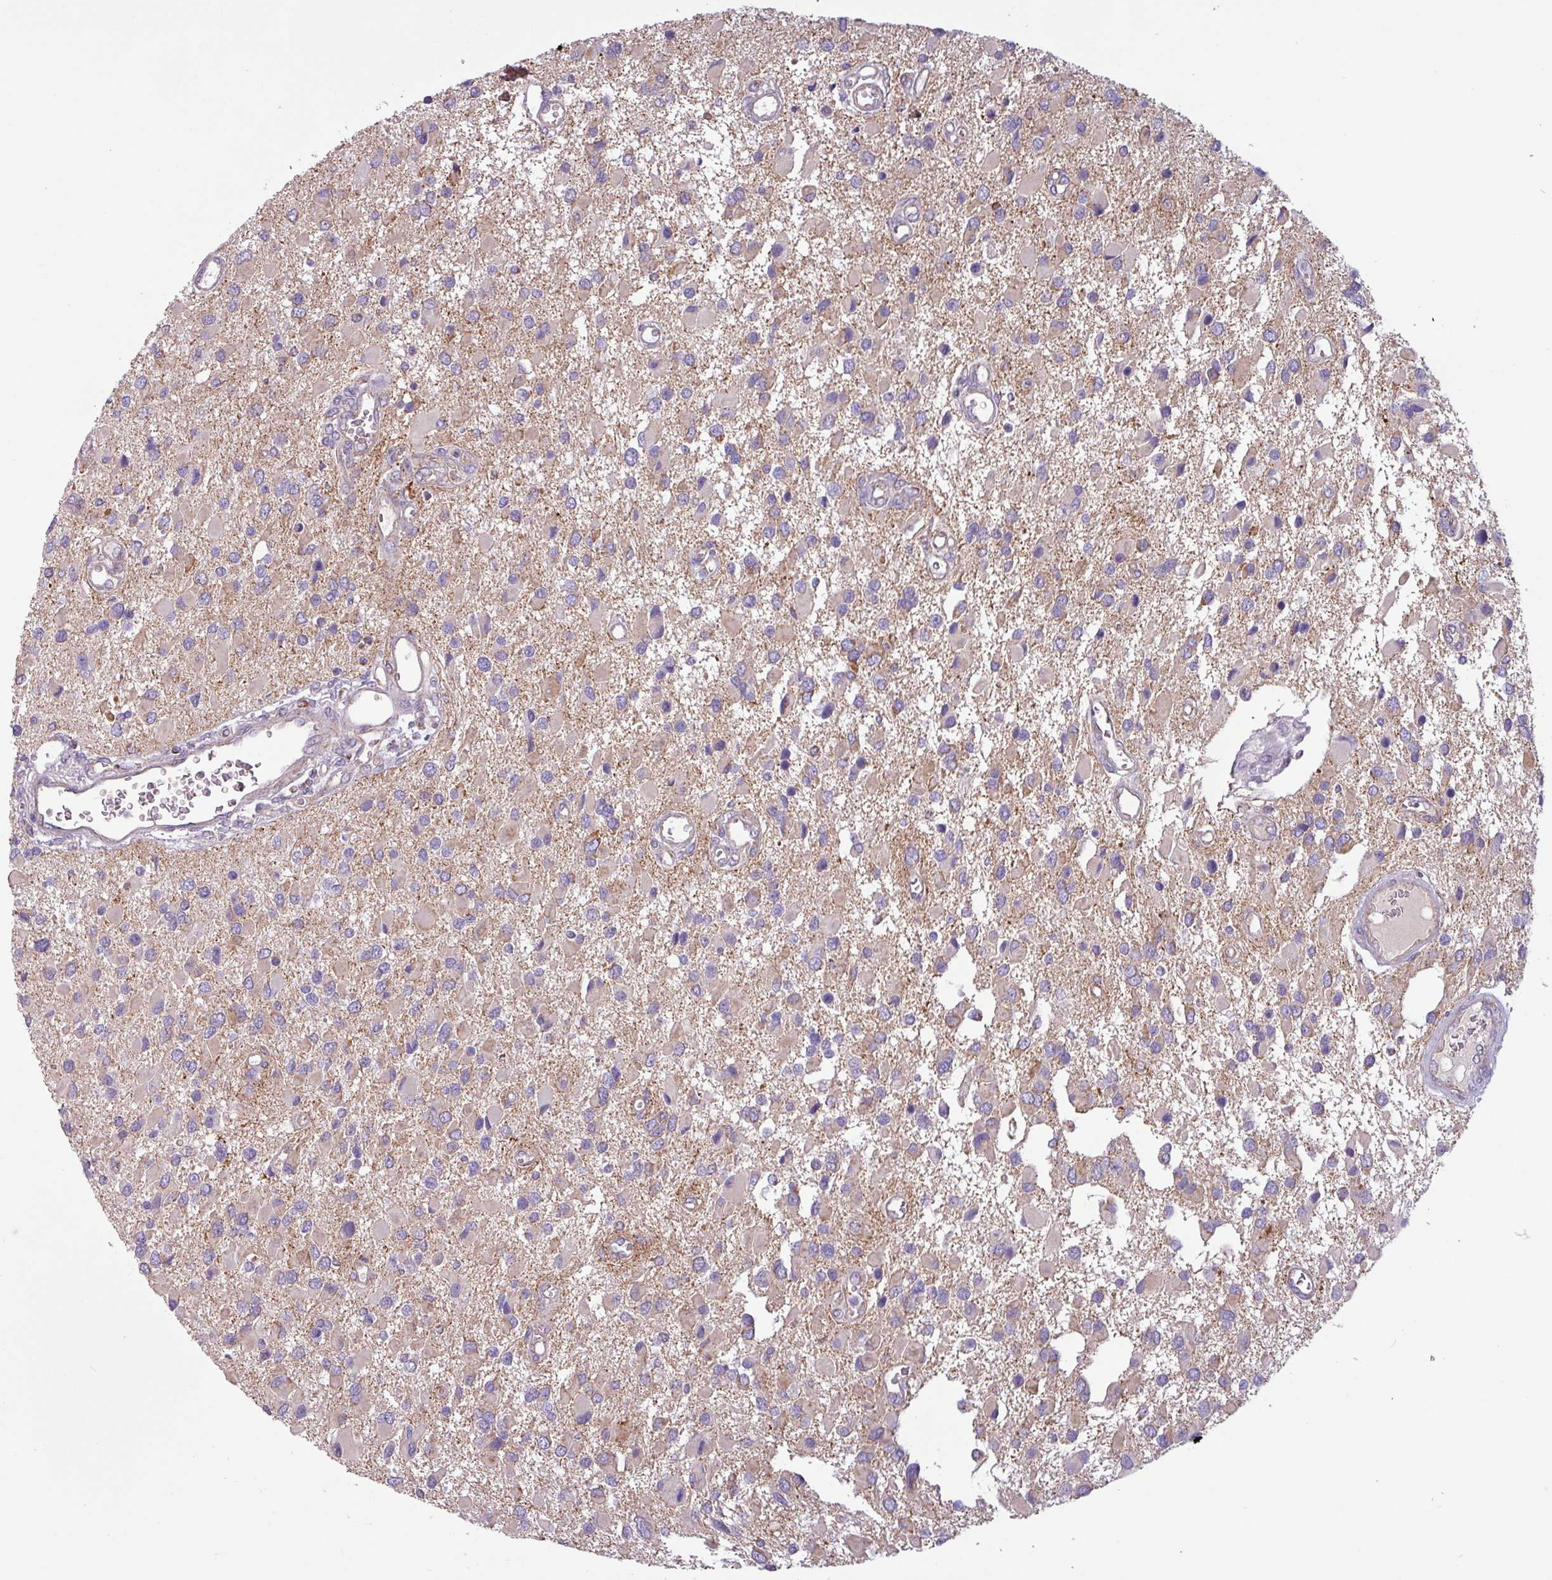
{"staining": {"intensity": "negative", "quantity": "none", "location": "none"}, "tissue": "glioma", "cell_type": "Tumor cells", "image_type": "cancer", "snomed": [{"axis": "morphology", "description": "Glioma, malignant, High grade"}, {"axis": "topography", "description": "Brain"}], "caption": "Immunohistochemistry (IHC) image of neoplastic tissue: malignant high-grade glioma stained with DAB demonstrates no significant protein expression in tumor cells.", "gene": "CAMK1", "patient": {"sex": "male", "age": 53}}